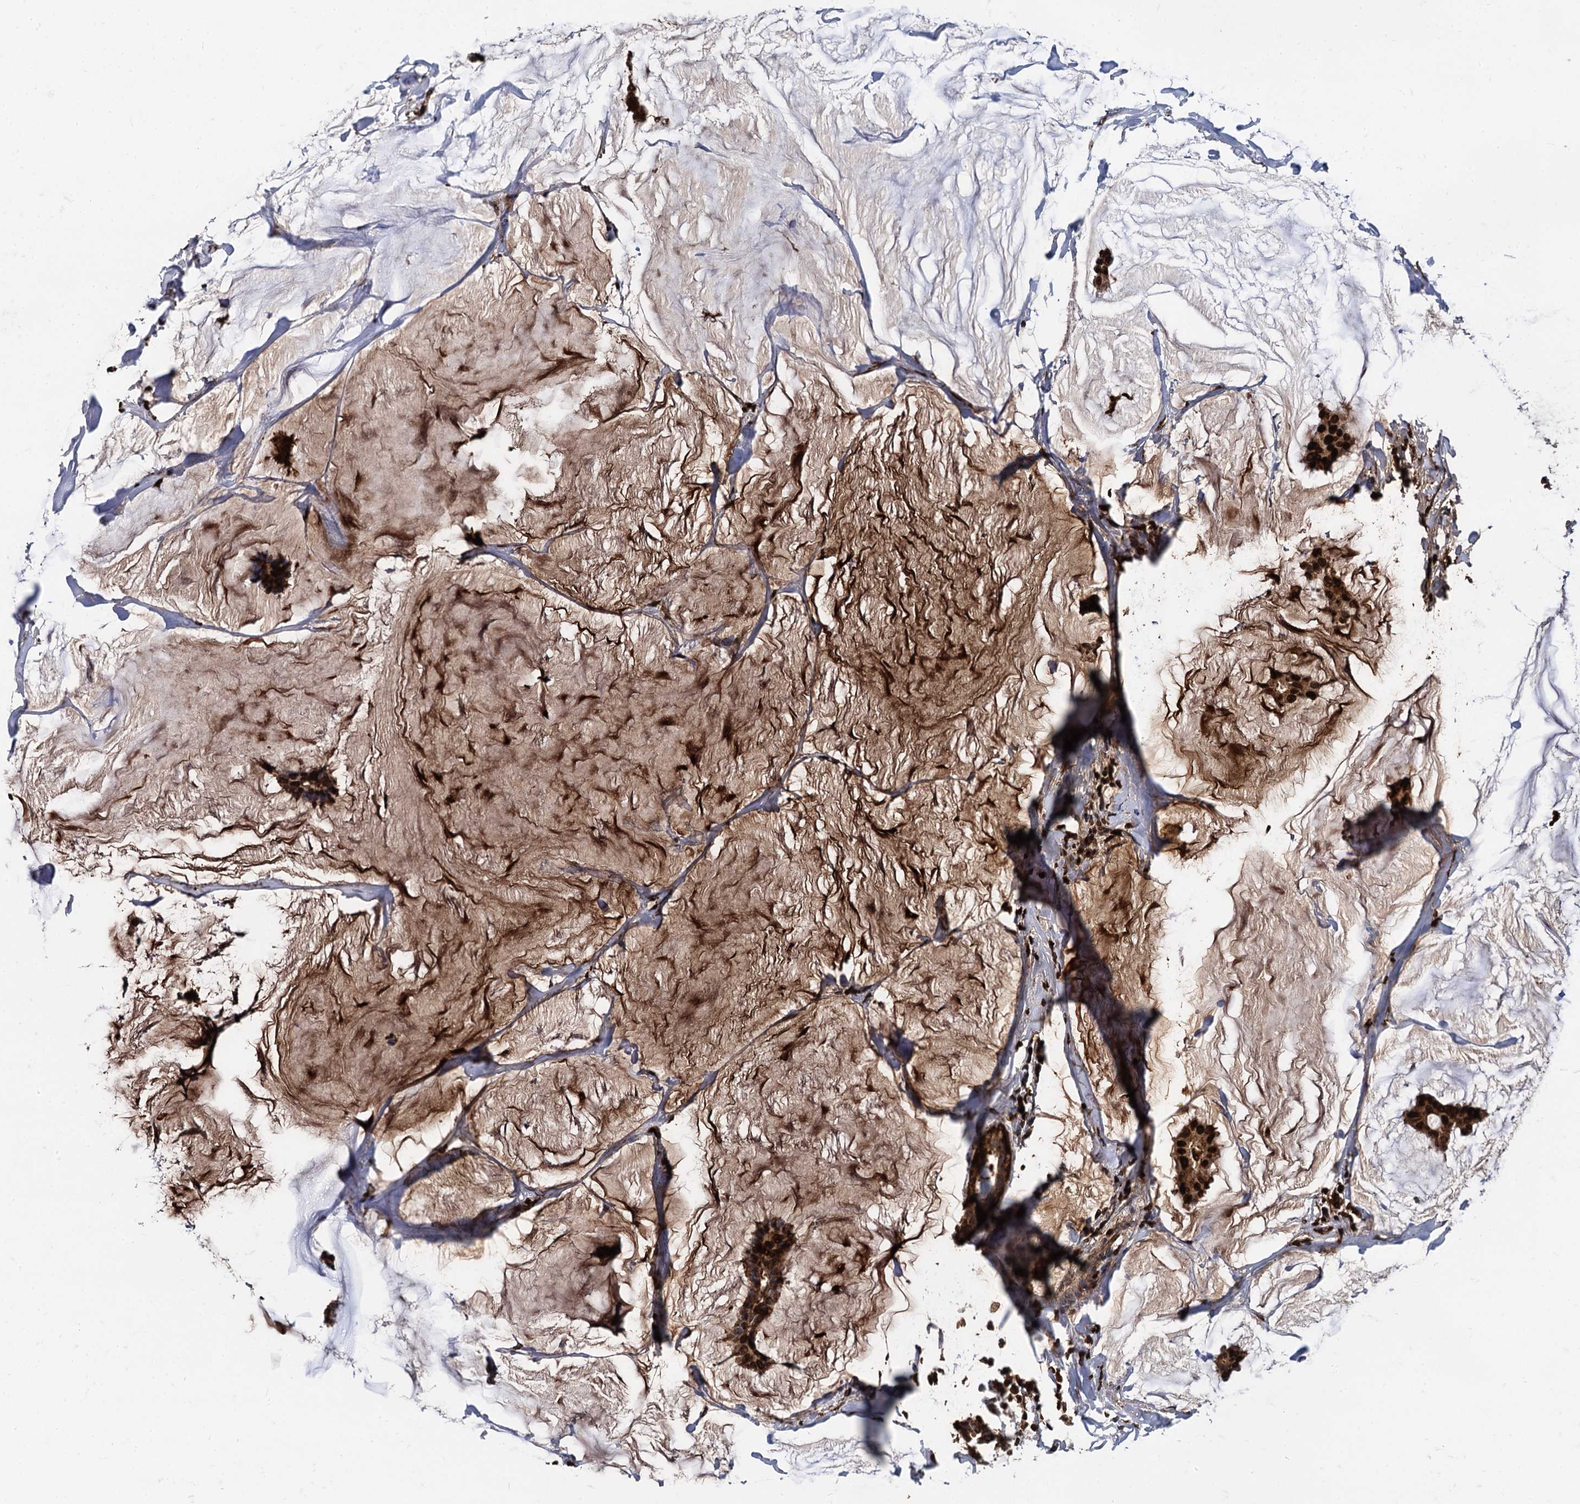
{"staining": {"intensity": "strong", "quantity": ">75%", "location": "nuclear"}, "tissue": "breast cancer", "cell_type": "Tumor cells", "image_type": "cancer", "snomed": [{"axis": "morphology", "description": "Duct carcinoma"}, {"axis": "topography", "description": "Breast"}], "caption": "A photomicrograph of infiltrating ductal carcinoma (breast) stained for a protein demonstrates strong nuclear brown staining in tumor cells.", "gene": "APOD", "patient": {"sex": "female", "age": 93}}